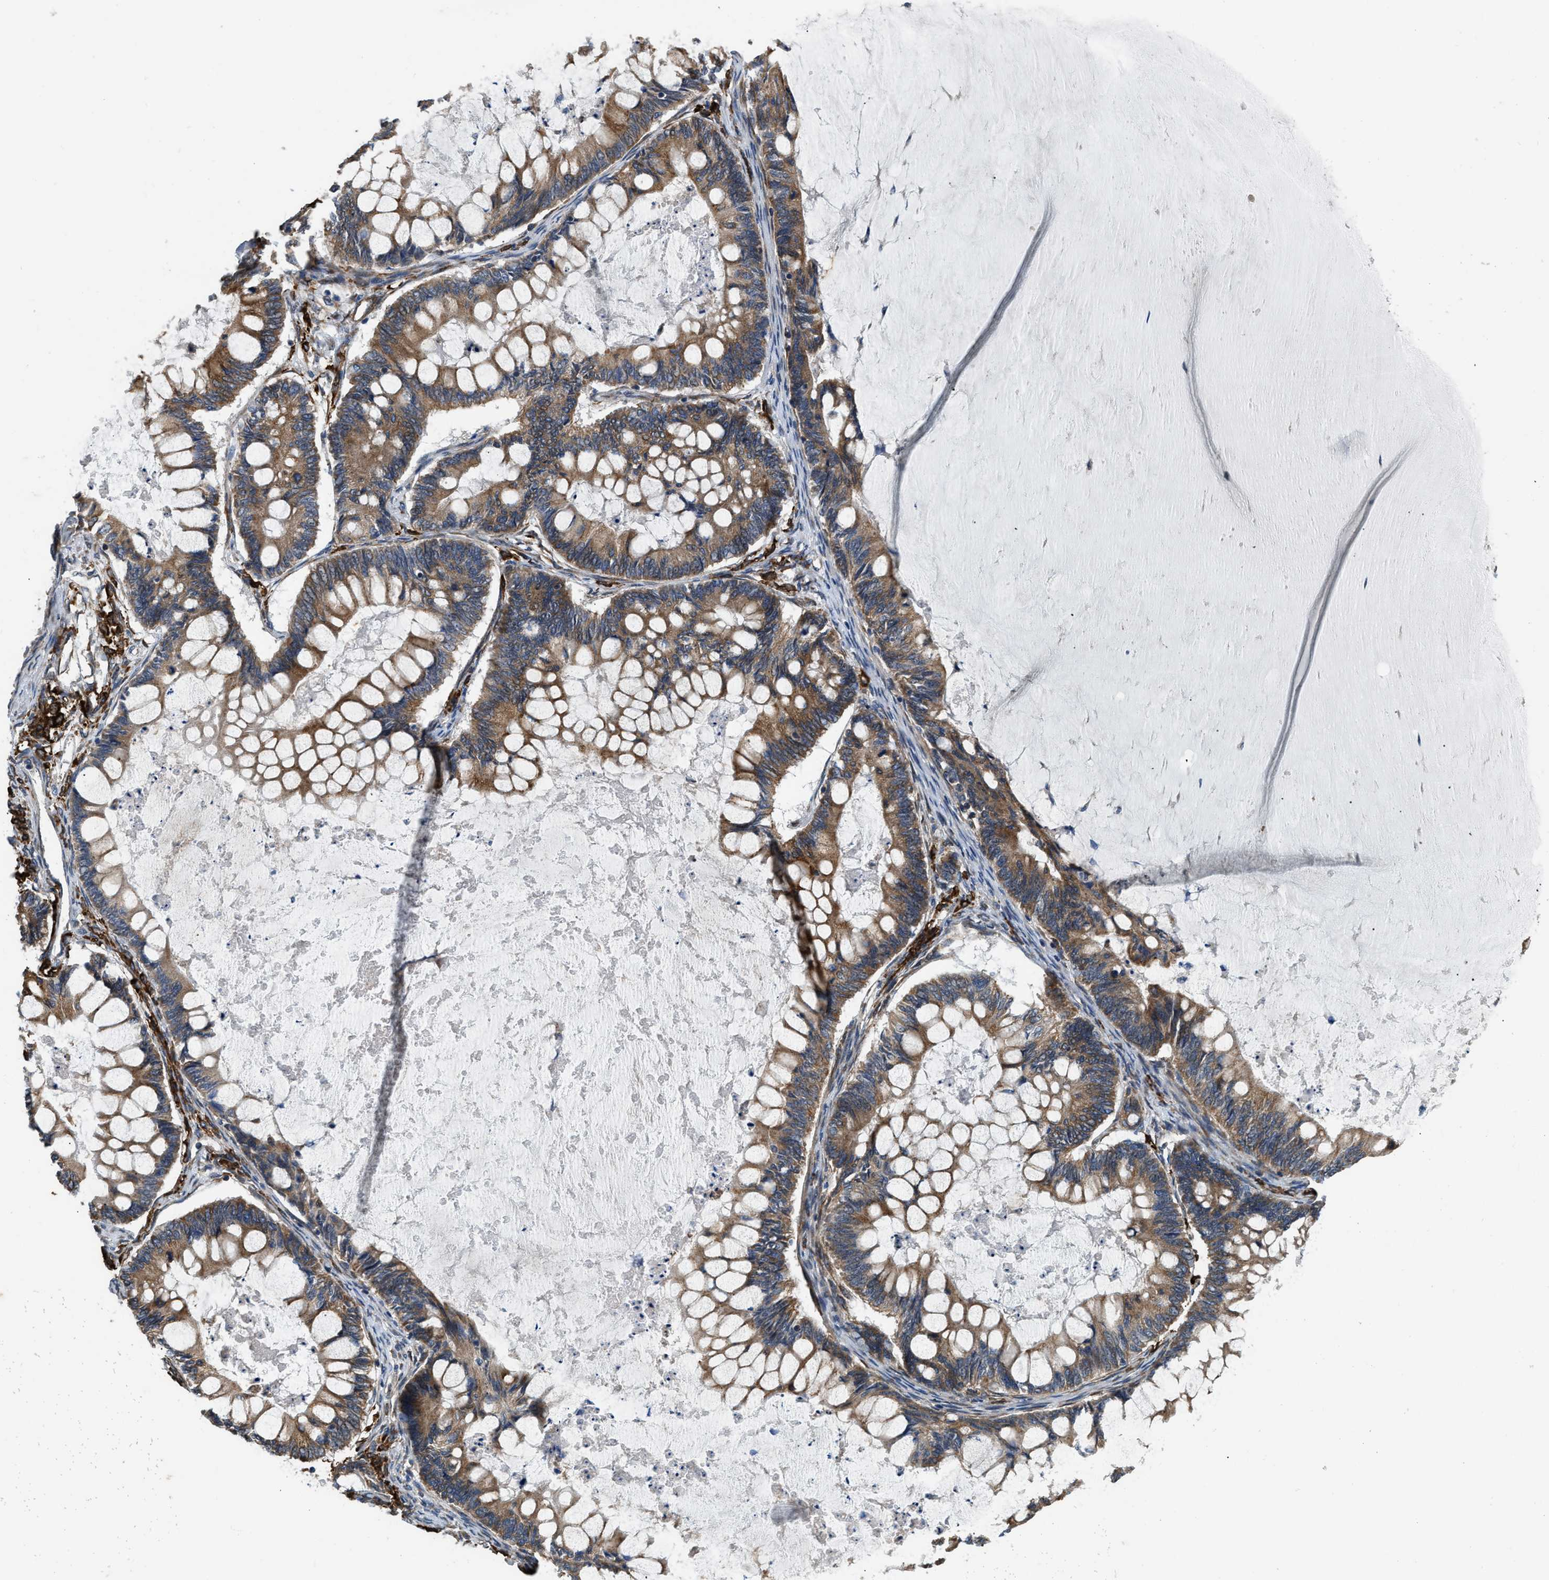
{"staining": {"intensity": "strong", "quantity": ">75%", "location": "cytoplasmic/membranous"}, "tissue": "ovarian cancer", "cell_type": "Tumor cells", "image_type": "cancer", "snomed": [{"axis": "morphology", "description": "Cystadenocarcinoma, mucinous, NOS"}, {"axis": "topography", "description": "Ovary"}], "caption": "Immunohistochemical staining of human ovarian cancer (mucinous cystadenocarcinoma) displays strong cytoplasmic/membranous protein expression in about >75% of tumor cells.", "gene": "ARL6IP5", "patient": {"sex": "female", "age": 61}}